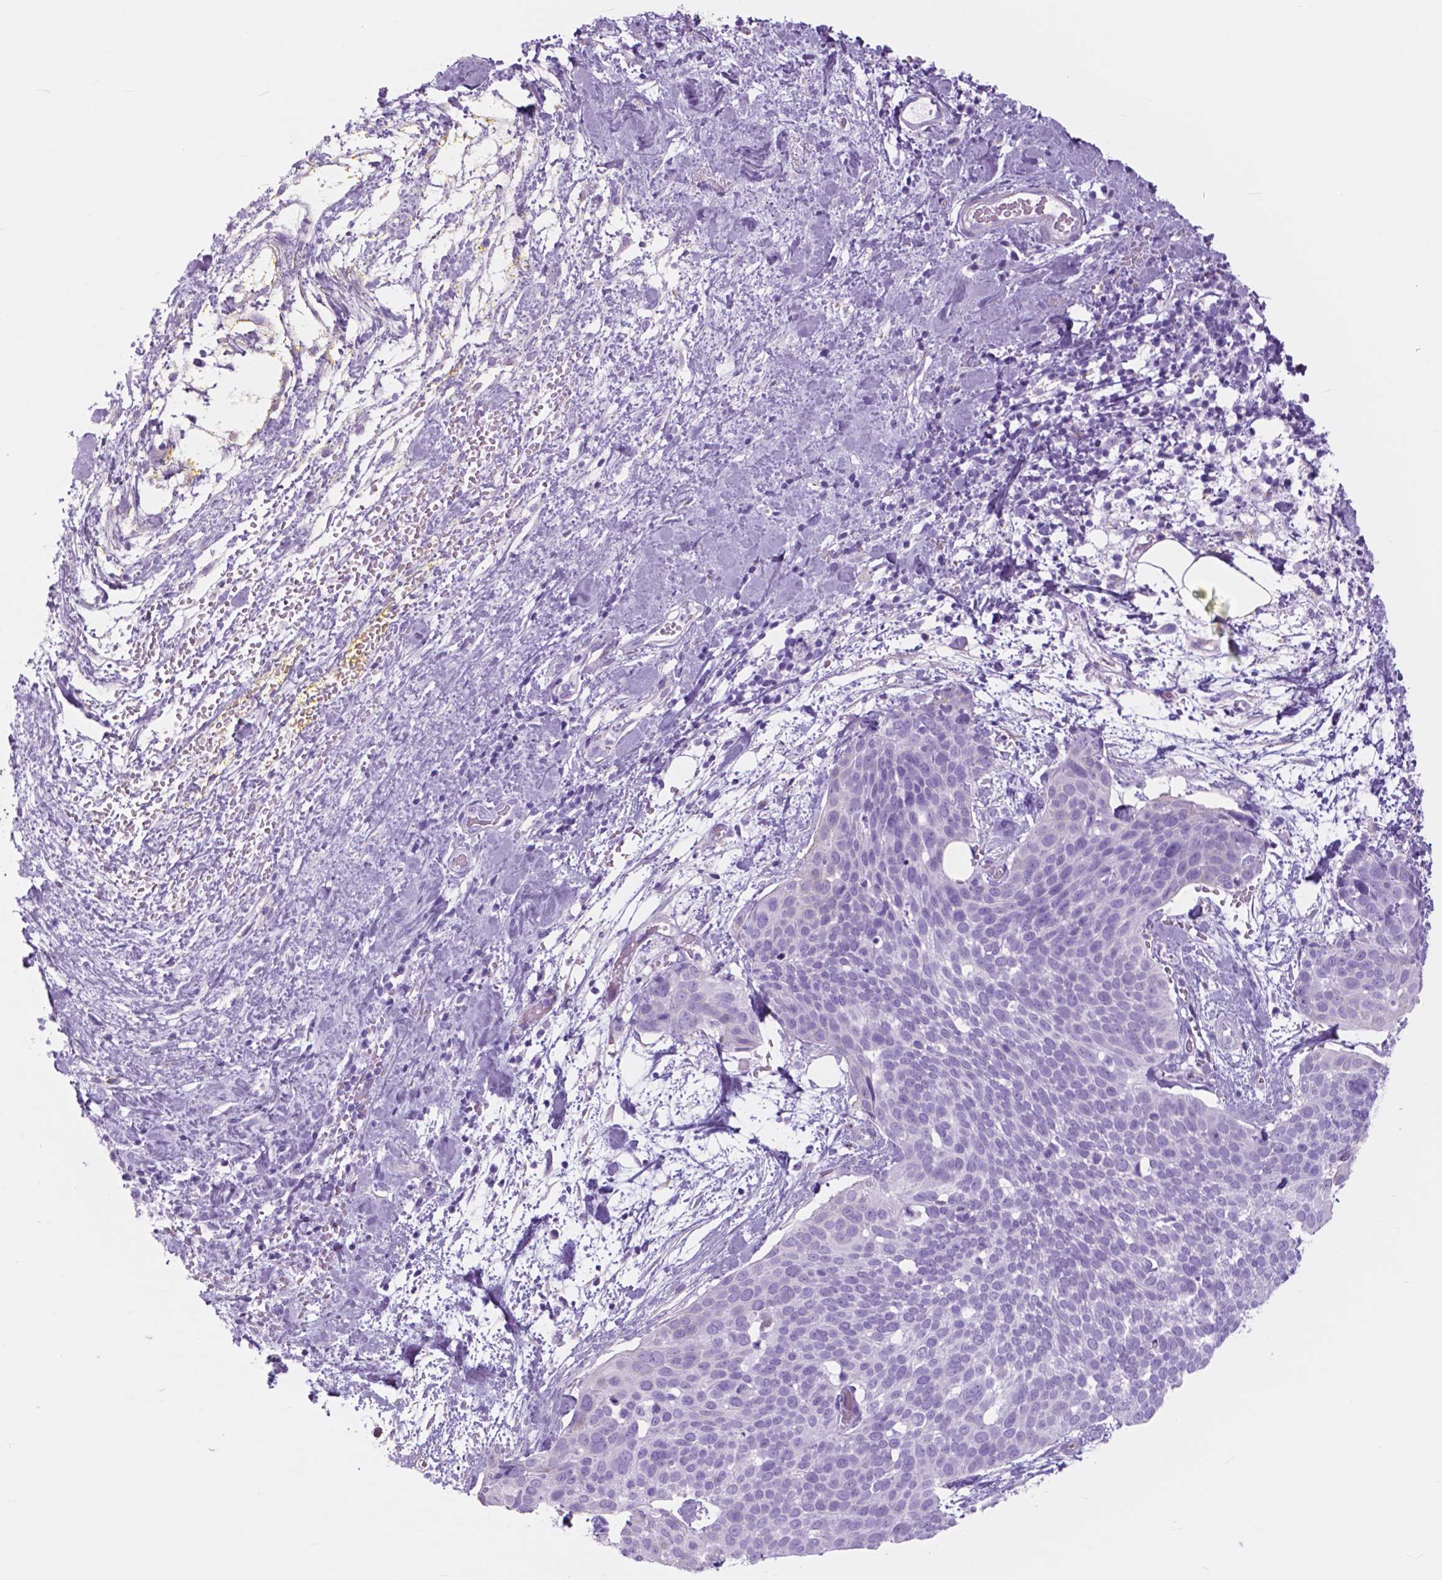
{"staining": {"intensity": "negative", "quantity": "none", "location": "none"}, "tissue": "cervical cancer", "cell_type": "Tumor cells", "image_type": "cancer", "snomed": [{"axis": "morphology", "description": "Squamous cell carcinoma, NOS"}, {"axis": "topography", "description": "Cervix"}], "caption": "Protein analysis of cervical cancer reveals no significant positivity in tumor cells.", "gene": "FXYD2", "patient": {"sex": "female", "age": 39}}